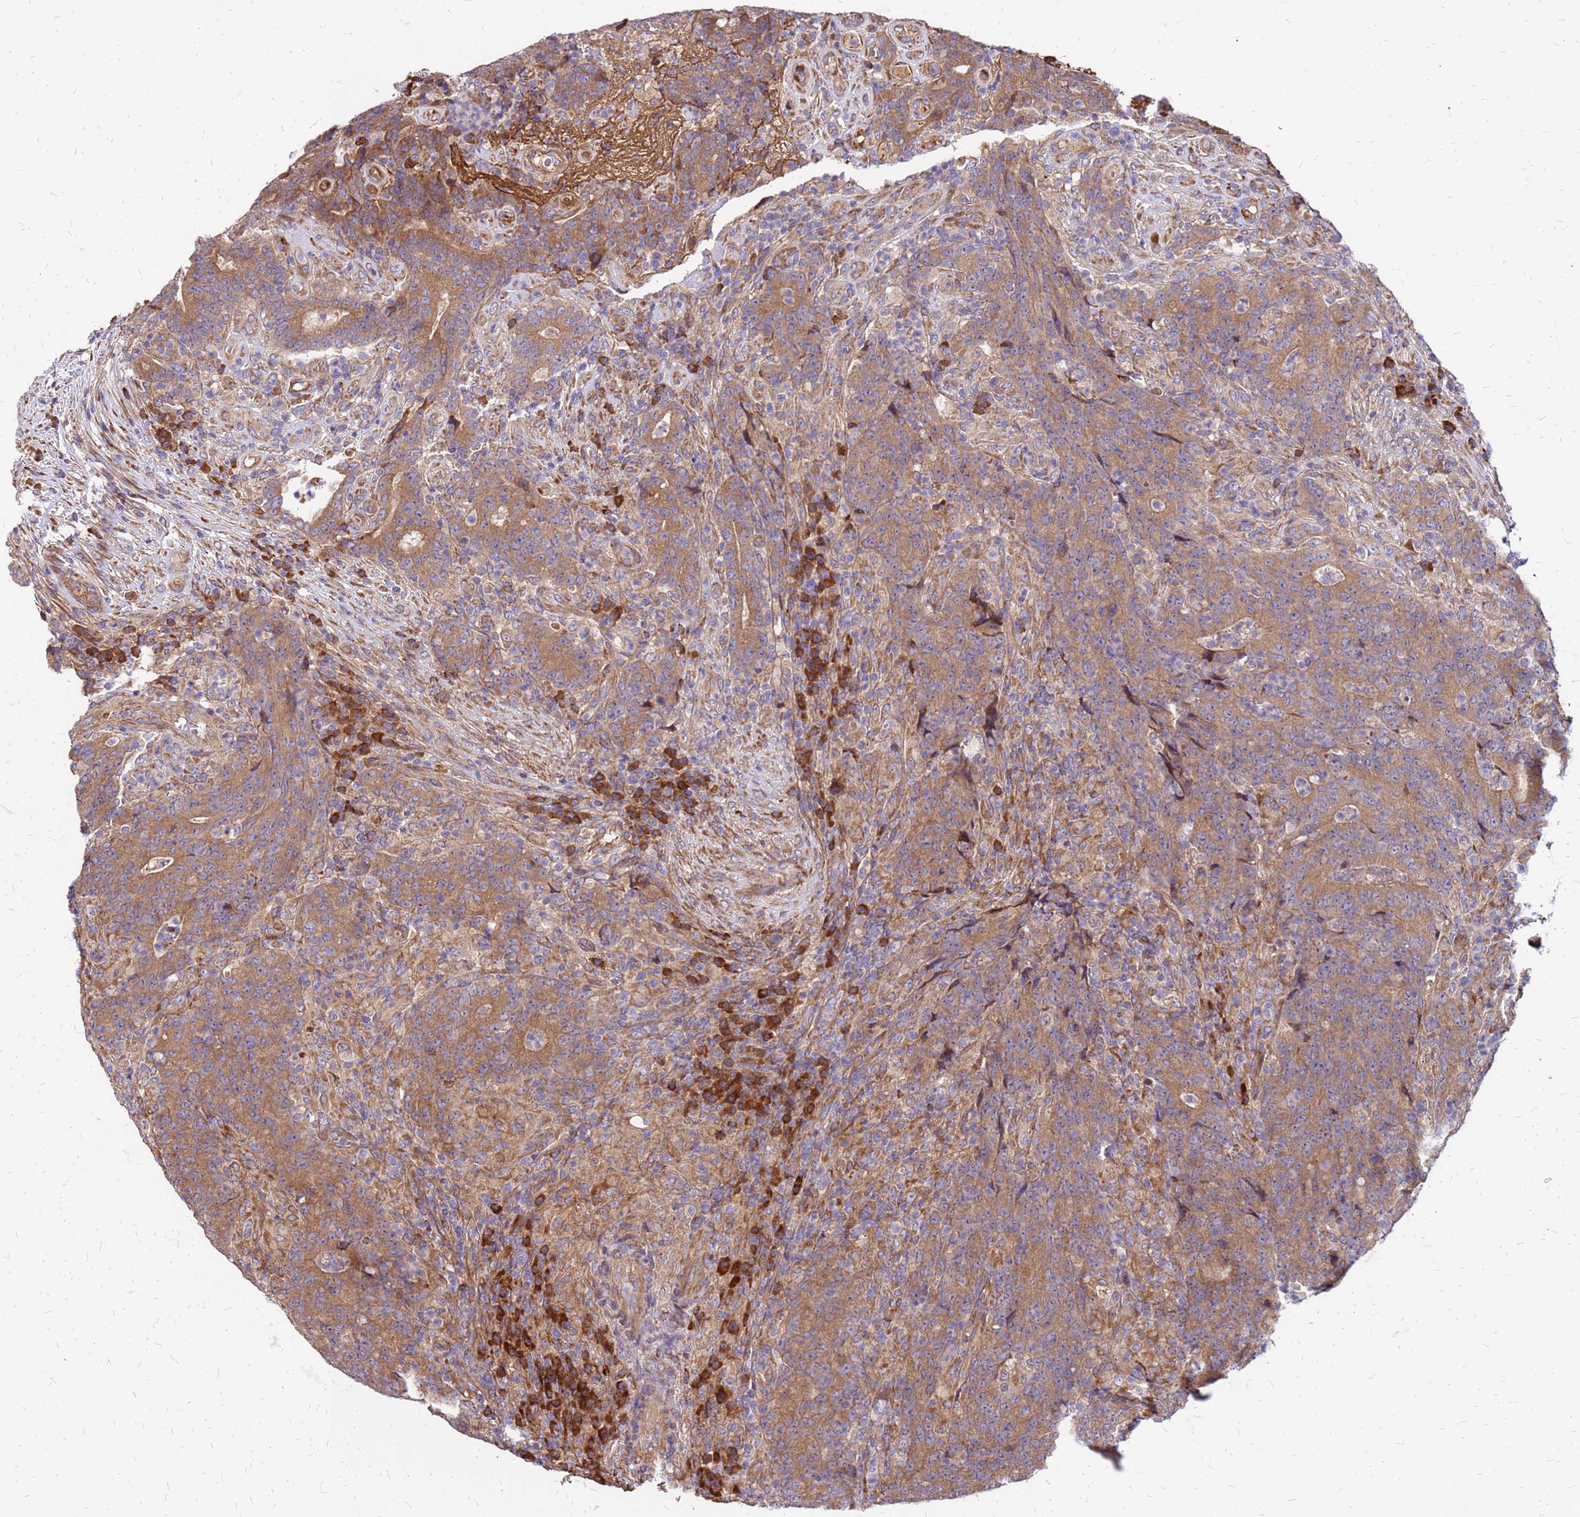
{"staining": {"intensity": "moderate", "quantity": ">75%", "location": "cytoplasmic/membranous"}, "tissue": "colorectal cancer", "cell_type": "Tumor cells", "image_type": "cancer", "snomed": [{"axis": "morphology", "description": "Adenocarcinoma, NOS"}, {"axis": "topography", "description": "Colon"}], "caption": "IHC photomicrograph of colorectal cancer (adenocarcinoma) stained for a protein (brown), which reveals medium levels of moderate cytoplasmic/membranous expression in approximately >75% of tumor cells.", "gene": "VMO1", "patient": {"sex": "female", "age": 75}}